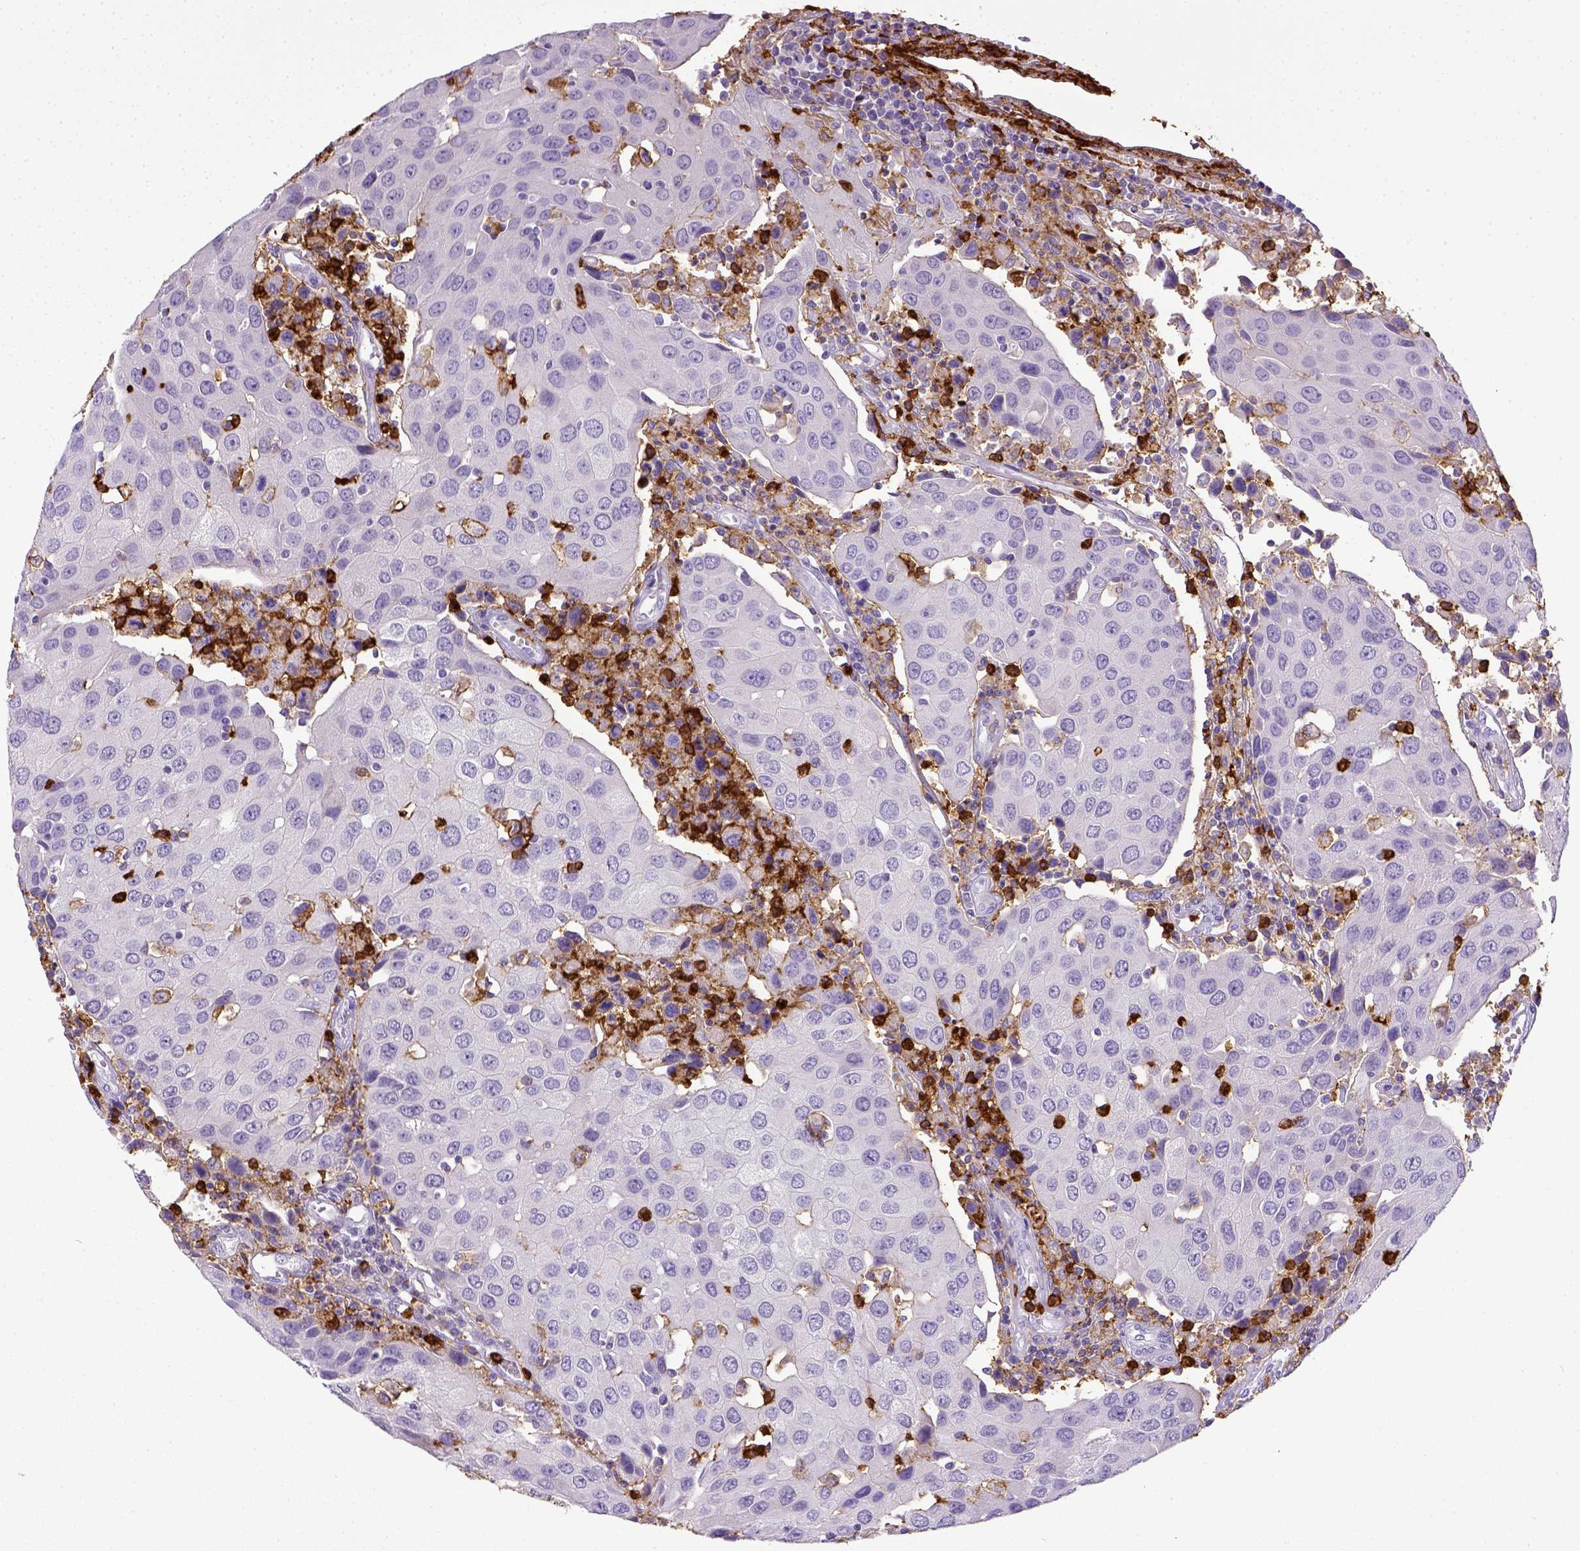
{"staining": {"intensity": "negative", "quantity": "none", "location": "none"}, "tissue": "urothelial cancer", "cell_type": "Tumor cells", "image_type": "cancer", "snomed": [{"axis": "morphology", "description": "Urothelial carcinoma, High grade"}, {"axis": "topography", "description": "Urinary bladder"}], "caption": "IHC of human urothelial cancer shows no staining in tumor cells.", "gene": "ITGAM", "patient": {"sex": "female", "age": 85}}